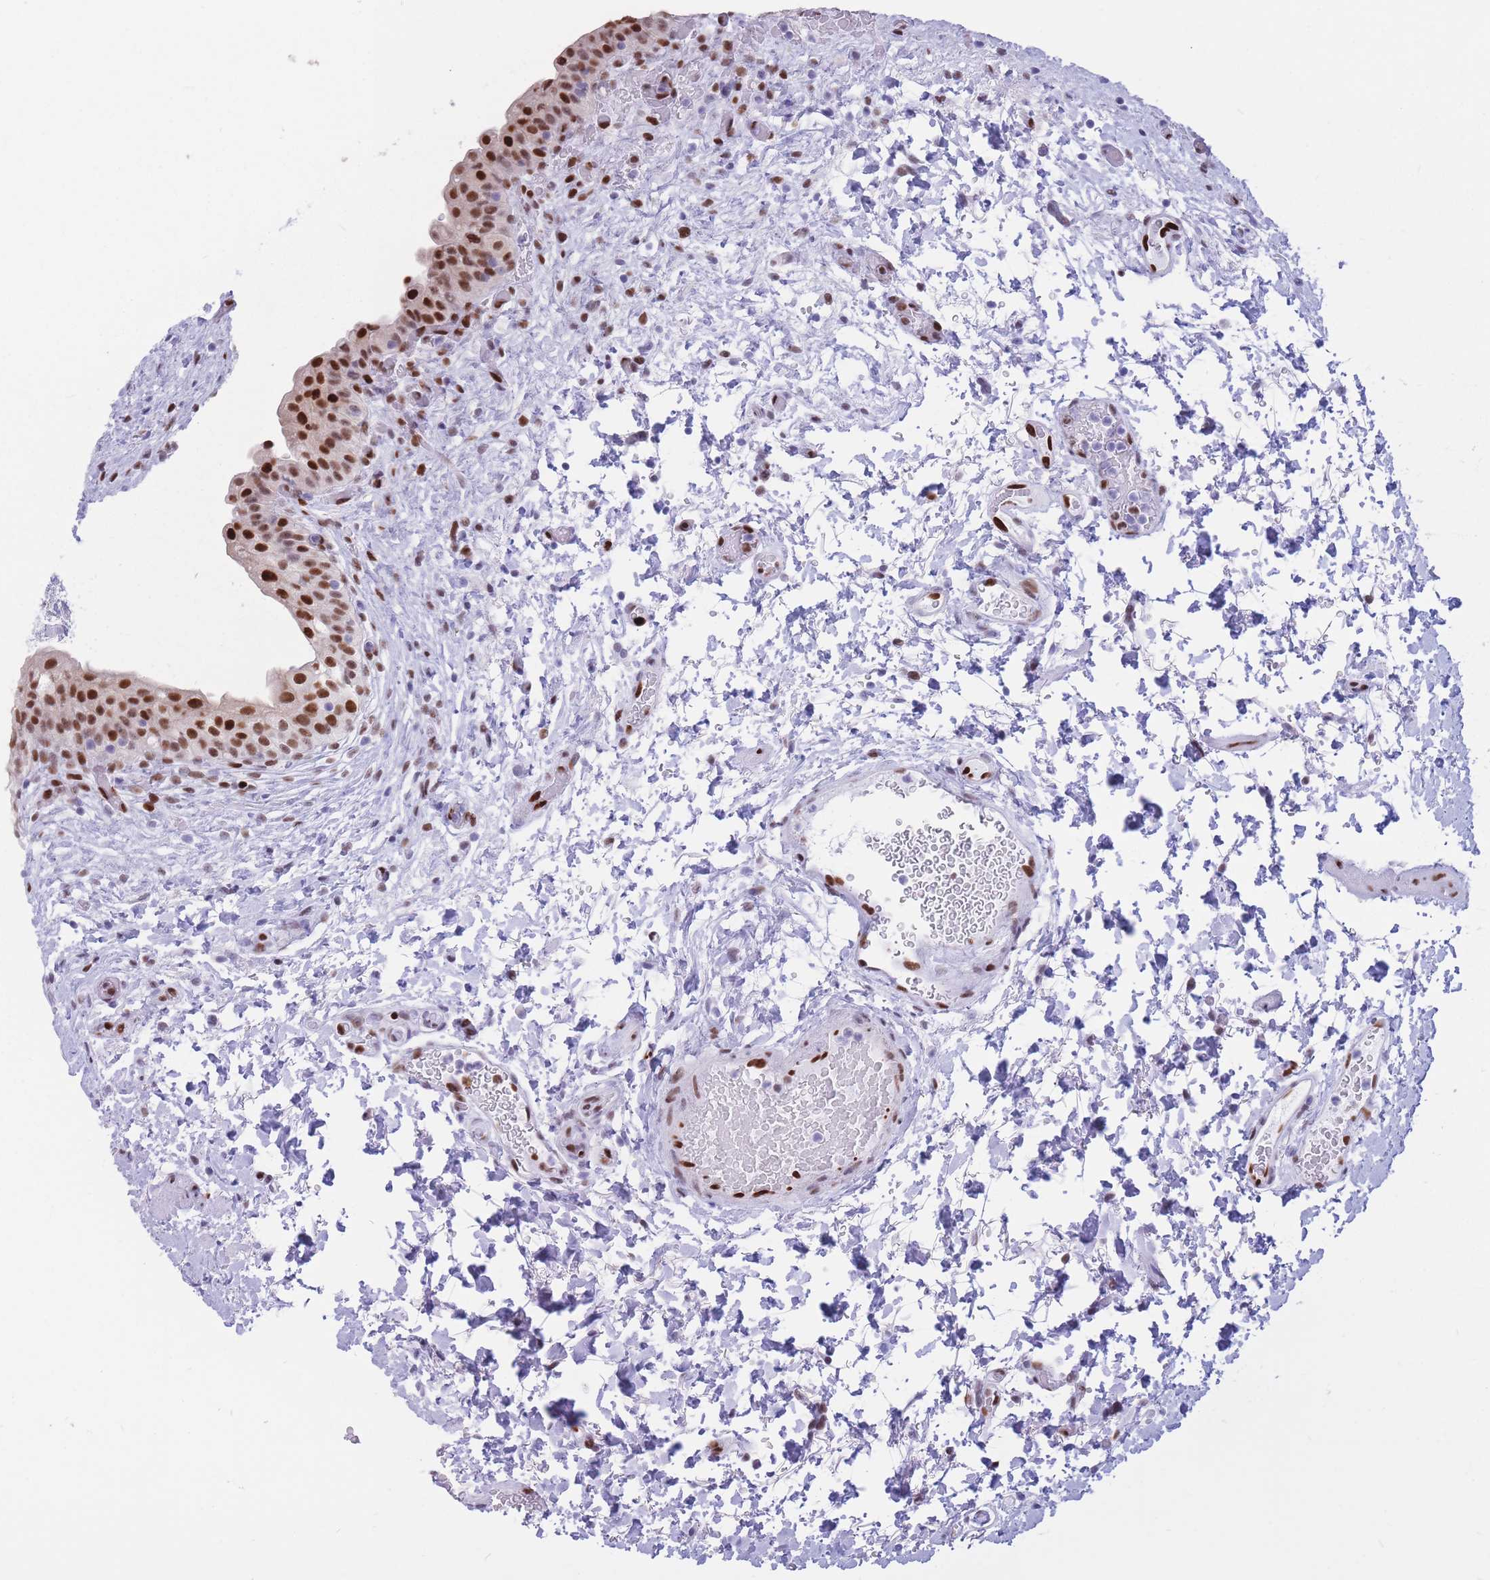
{"staining": {"intensity": "strong", "quantity": ">75%", "location": "nuclear"}, "tissue": "urinary bladder", "cell_type": "Urothelial cells", "image_type": "normal", "snomed": [{"axis": "morphology", "description": "Normal tissue, NOS"}, {"axis": "topography", "description": "Urinary bladder"}], "caption": "Normal urinary bladder demonstrates strong nuclear staining in about >75% of urothelial cells (IHC, brightfield microscopy, high magnification)..", "gene": "NASP", "patient": {"sex": "male", "age": 69}}